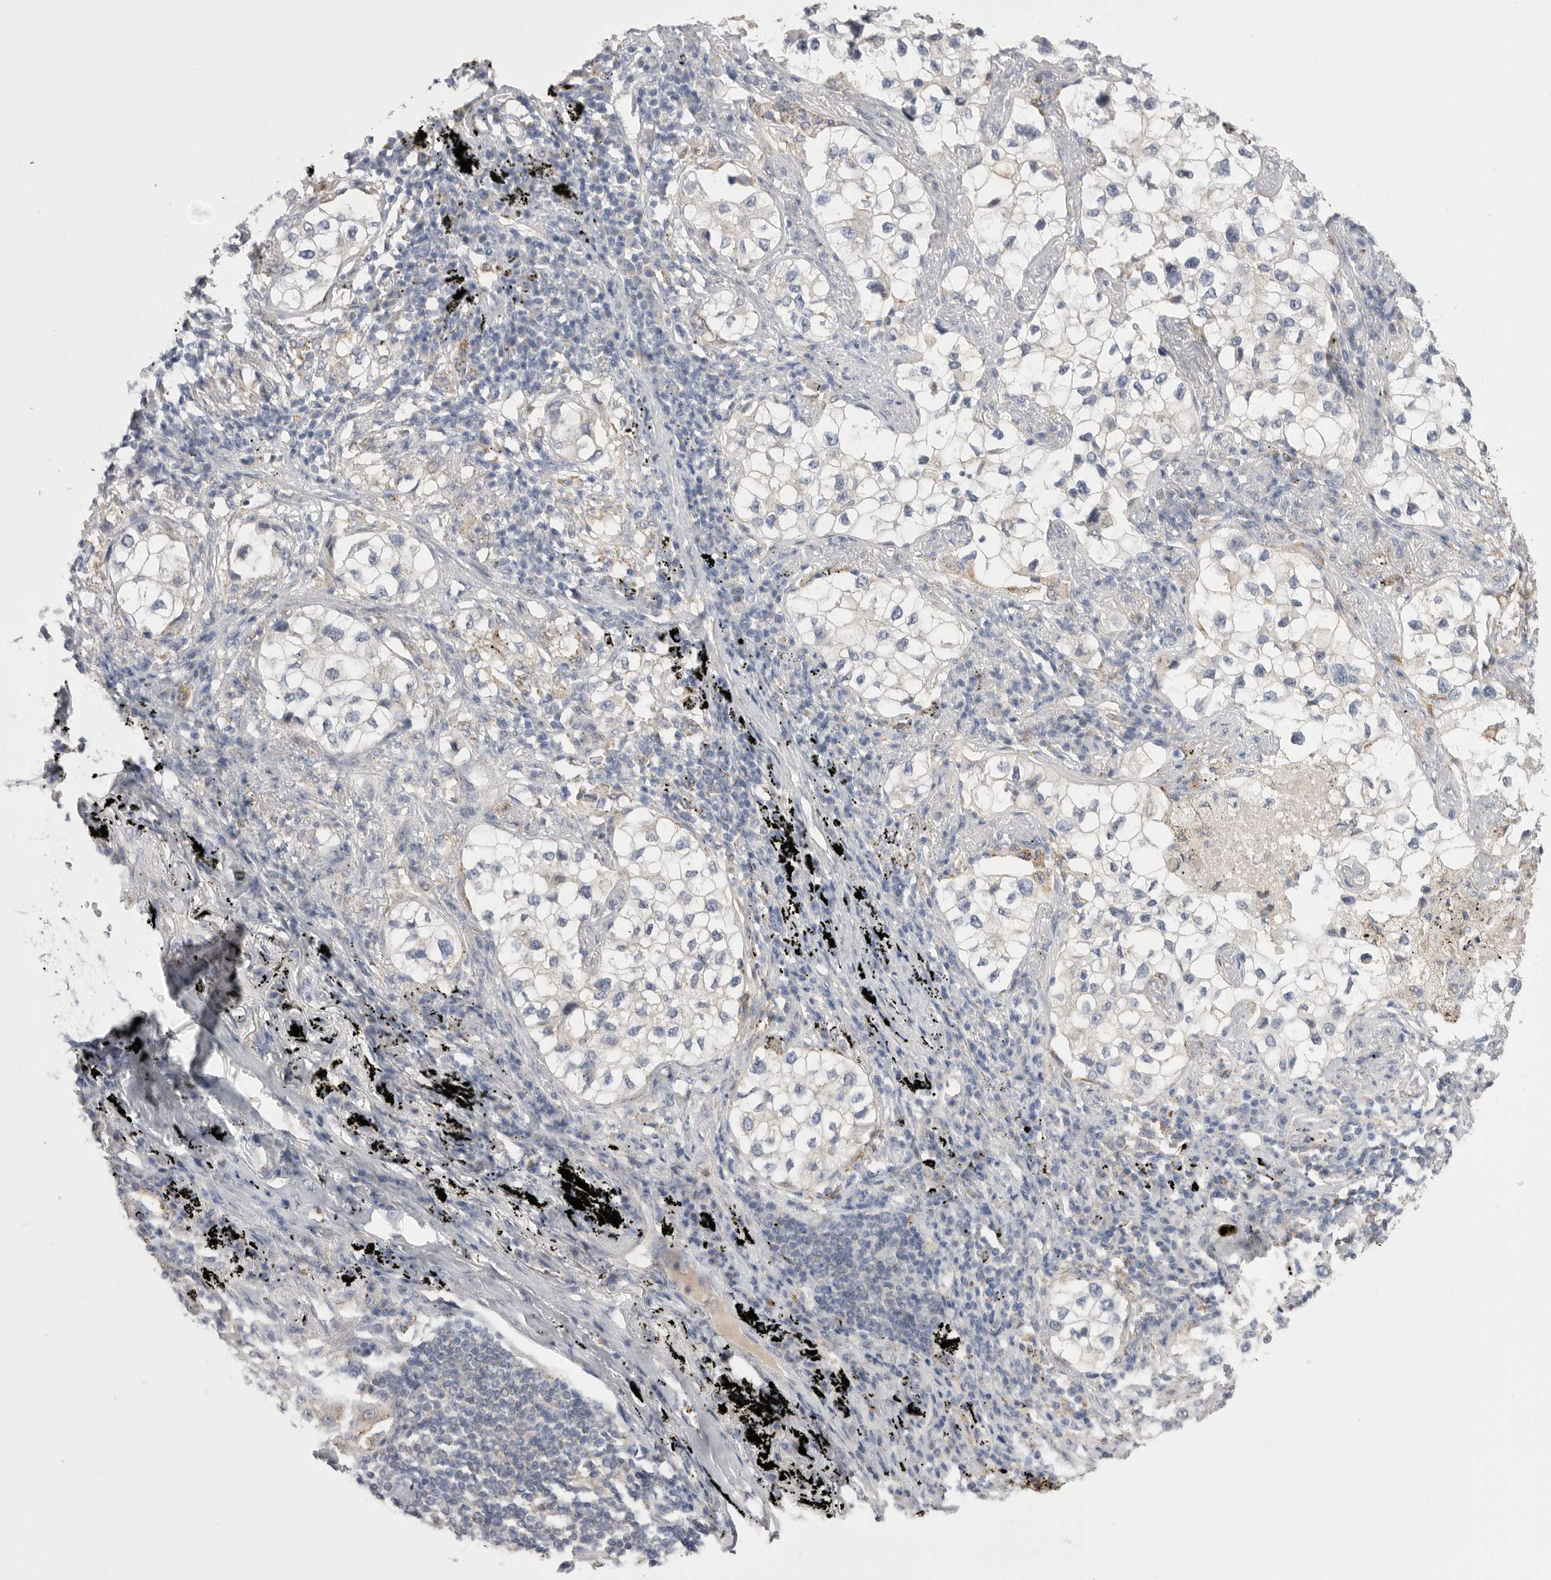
{"staining": {"intensity": "negative", "quantity": "none", "location": "none"}, "tissue": "lung cancer", "cell_type": "Tumor cells", "image_type": "cancer", "snomed": [{"axis": "morphology", "description": "Adenocarcinoma, NOS"}, {"axis": "topography", "description": "Lung"}], "caption": "A histopathology image of human lung adenocarcinoma is negative for staining in tumor cells.", "gene": "CCDC126", "patient": {"sex": "male", "age": 63}}